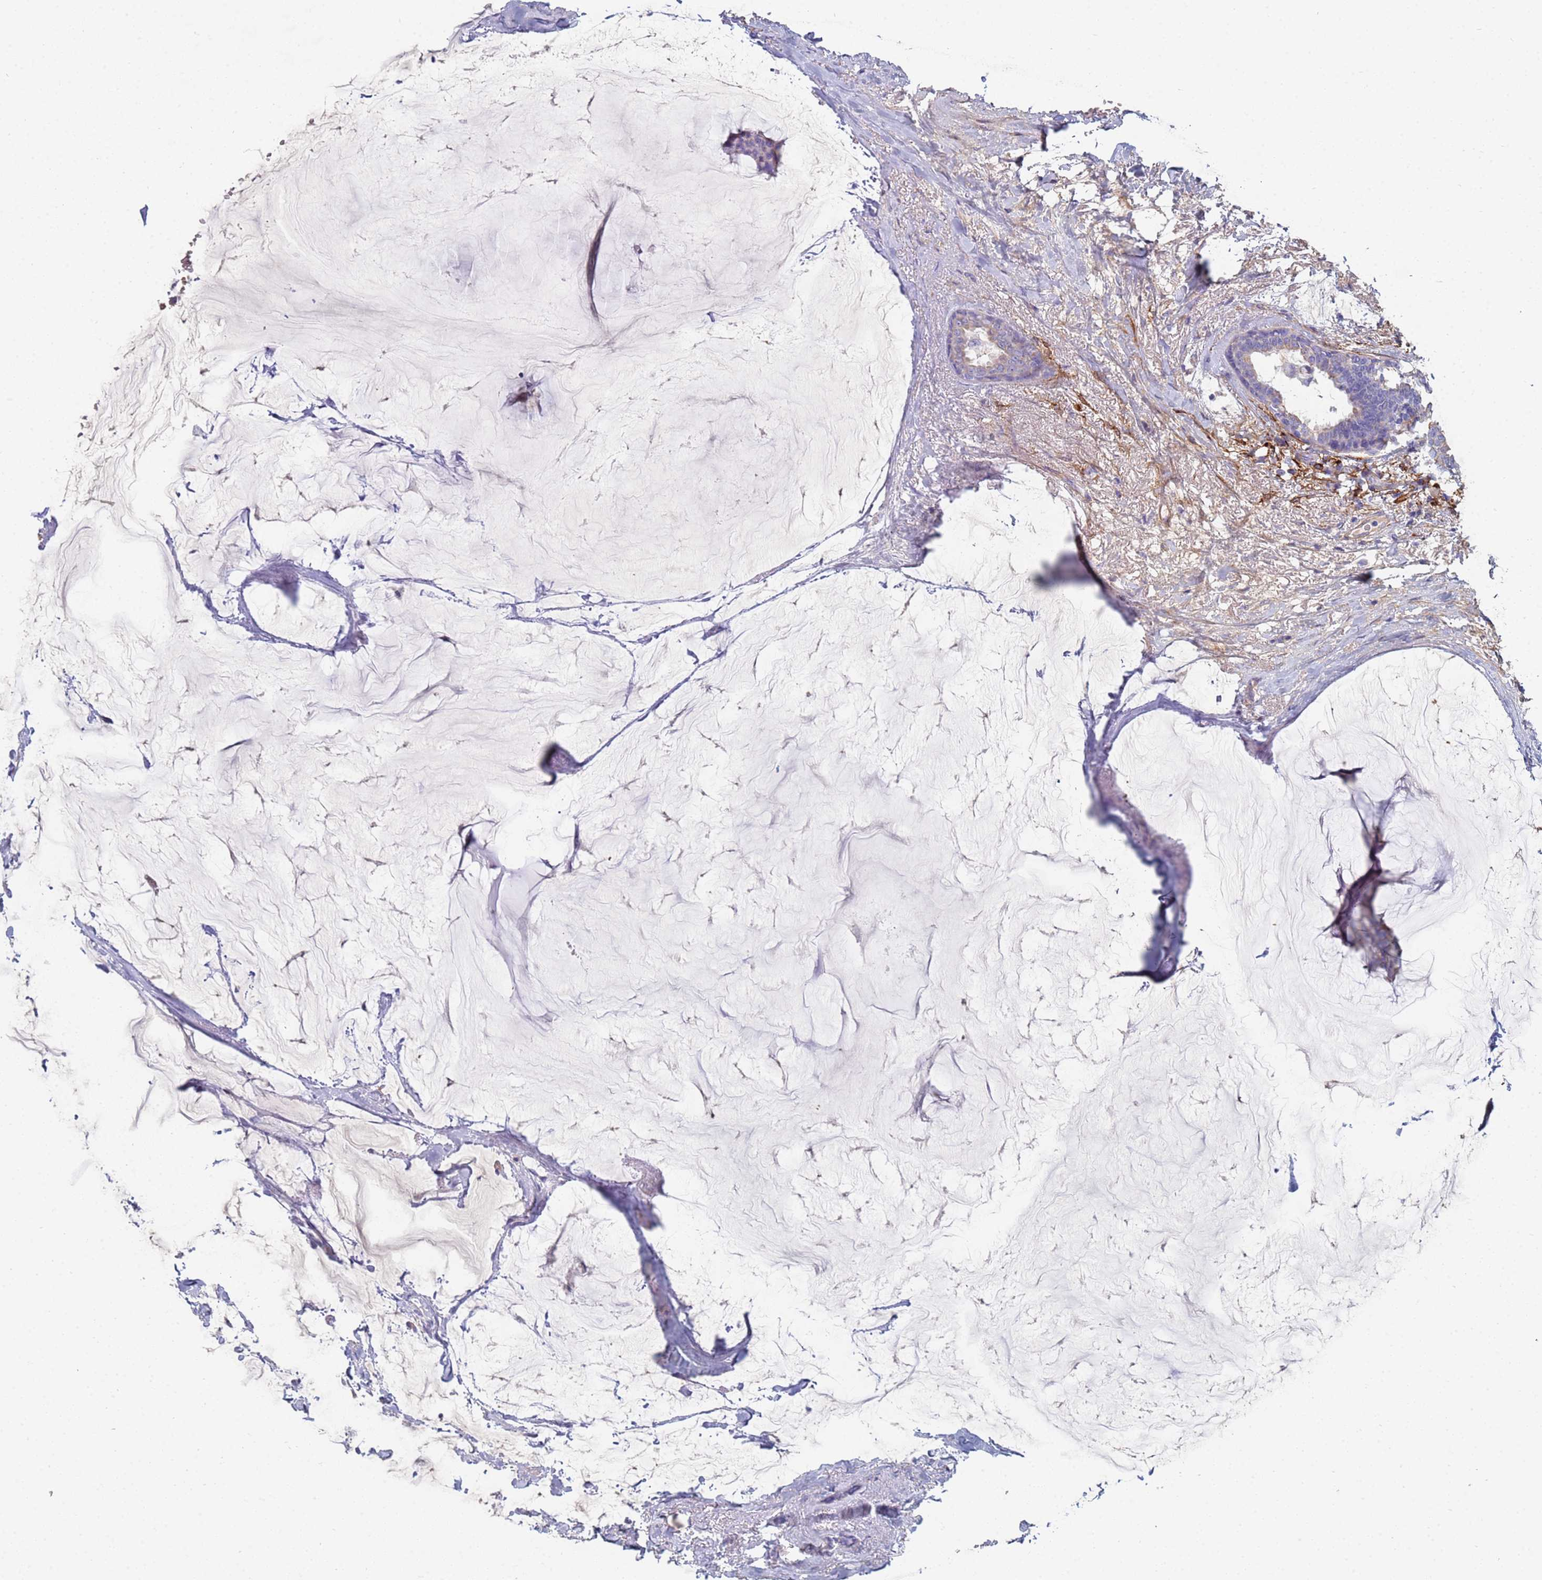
{"staining": {"intensity": "negative", "quantity": "none", "location": "none"}, "tissue": "breast cancer", "cell_type": "Tumor cells", "image_type": "cancer", "snomed": [{"axis": "morphology", "description": "Duct carcinoma"}, {"axis": "topography", "description": "Breast"}], "caption": "The IHC micrograph has no significant positivity in tumor cells of breast cancer (invasive ductal carcinoma) tissue.", "gene": "ABCA8", "patient": {"sex": "female", "age": 93}}